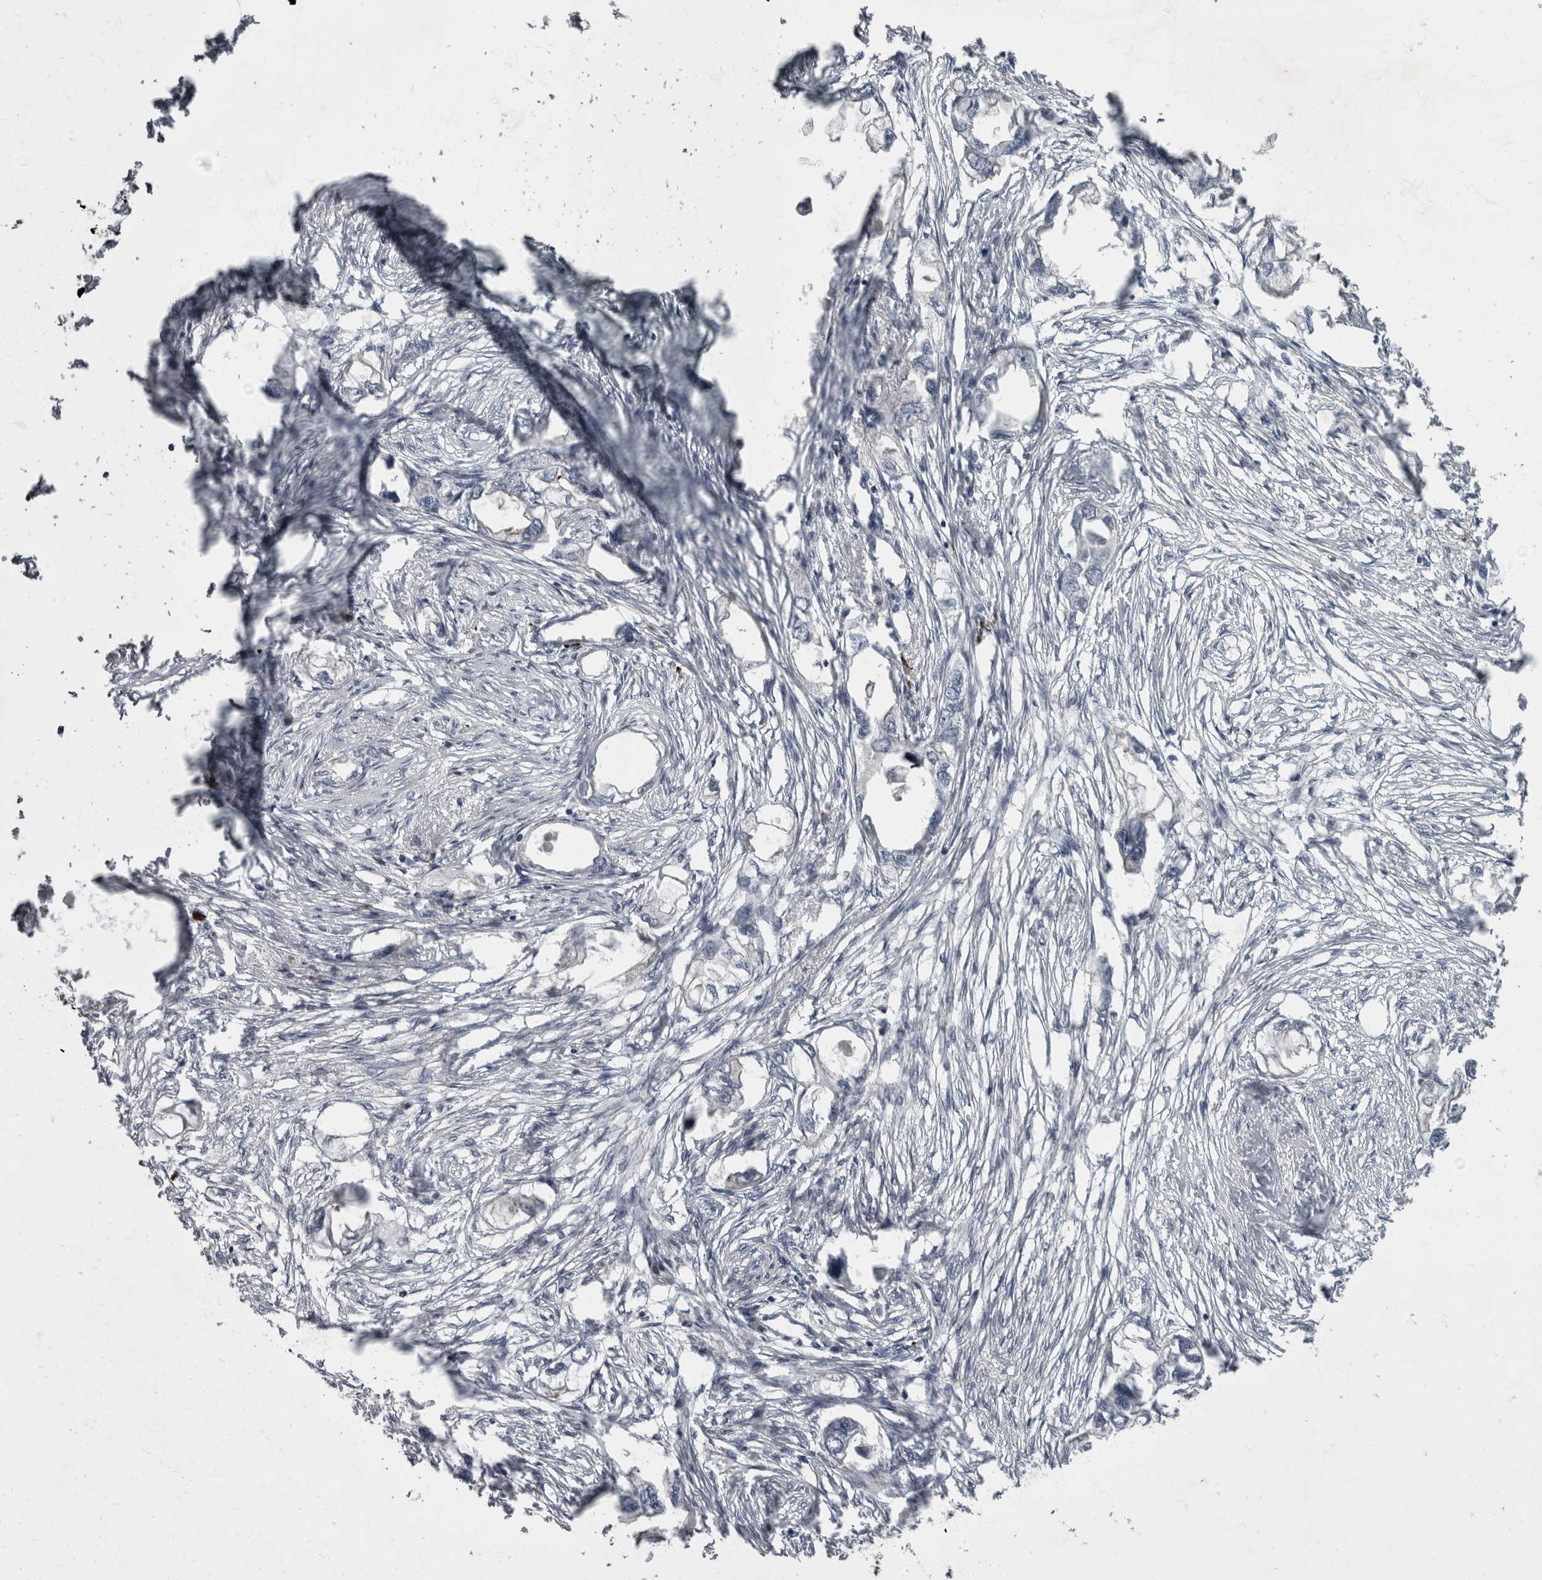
{"staining": {"intensity": "negative", "quantity": "none", "location": "none"}, "tissue": "endometrial cancer", "cell_type": "Tumor cells", "image_type": "cancer", "snomed": [{"axis": "morphology", "description": "Adenocarcinoma, NOS"}, {"axis": "morphology", "description": "Adenocarcinoma, metastatic, NOS"}, {"axis": "topography", "description": "Adipose tissue"}, {"axis": "topography", "description": "Endometrium"}], "caption": "The histopathology image exhibits no significant staining in tumor cells of endometrial cancer.", "gene": "CDC42BPG", "patient": {"sex": "female", "age": 67}}